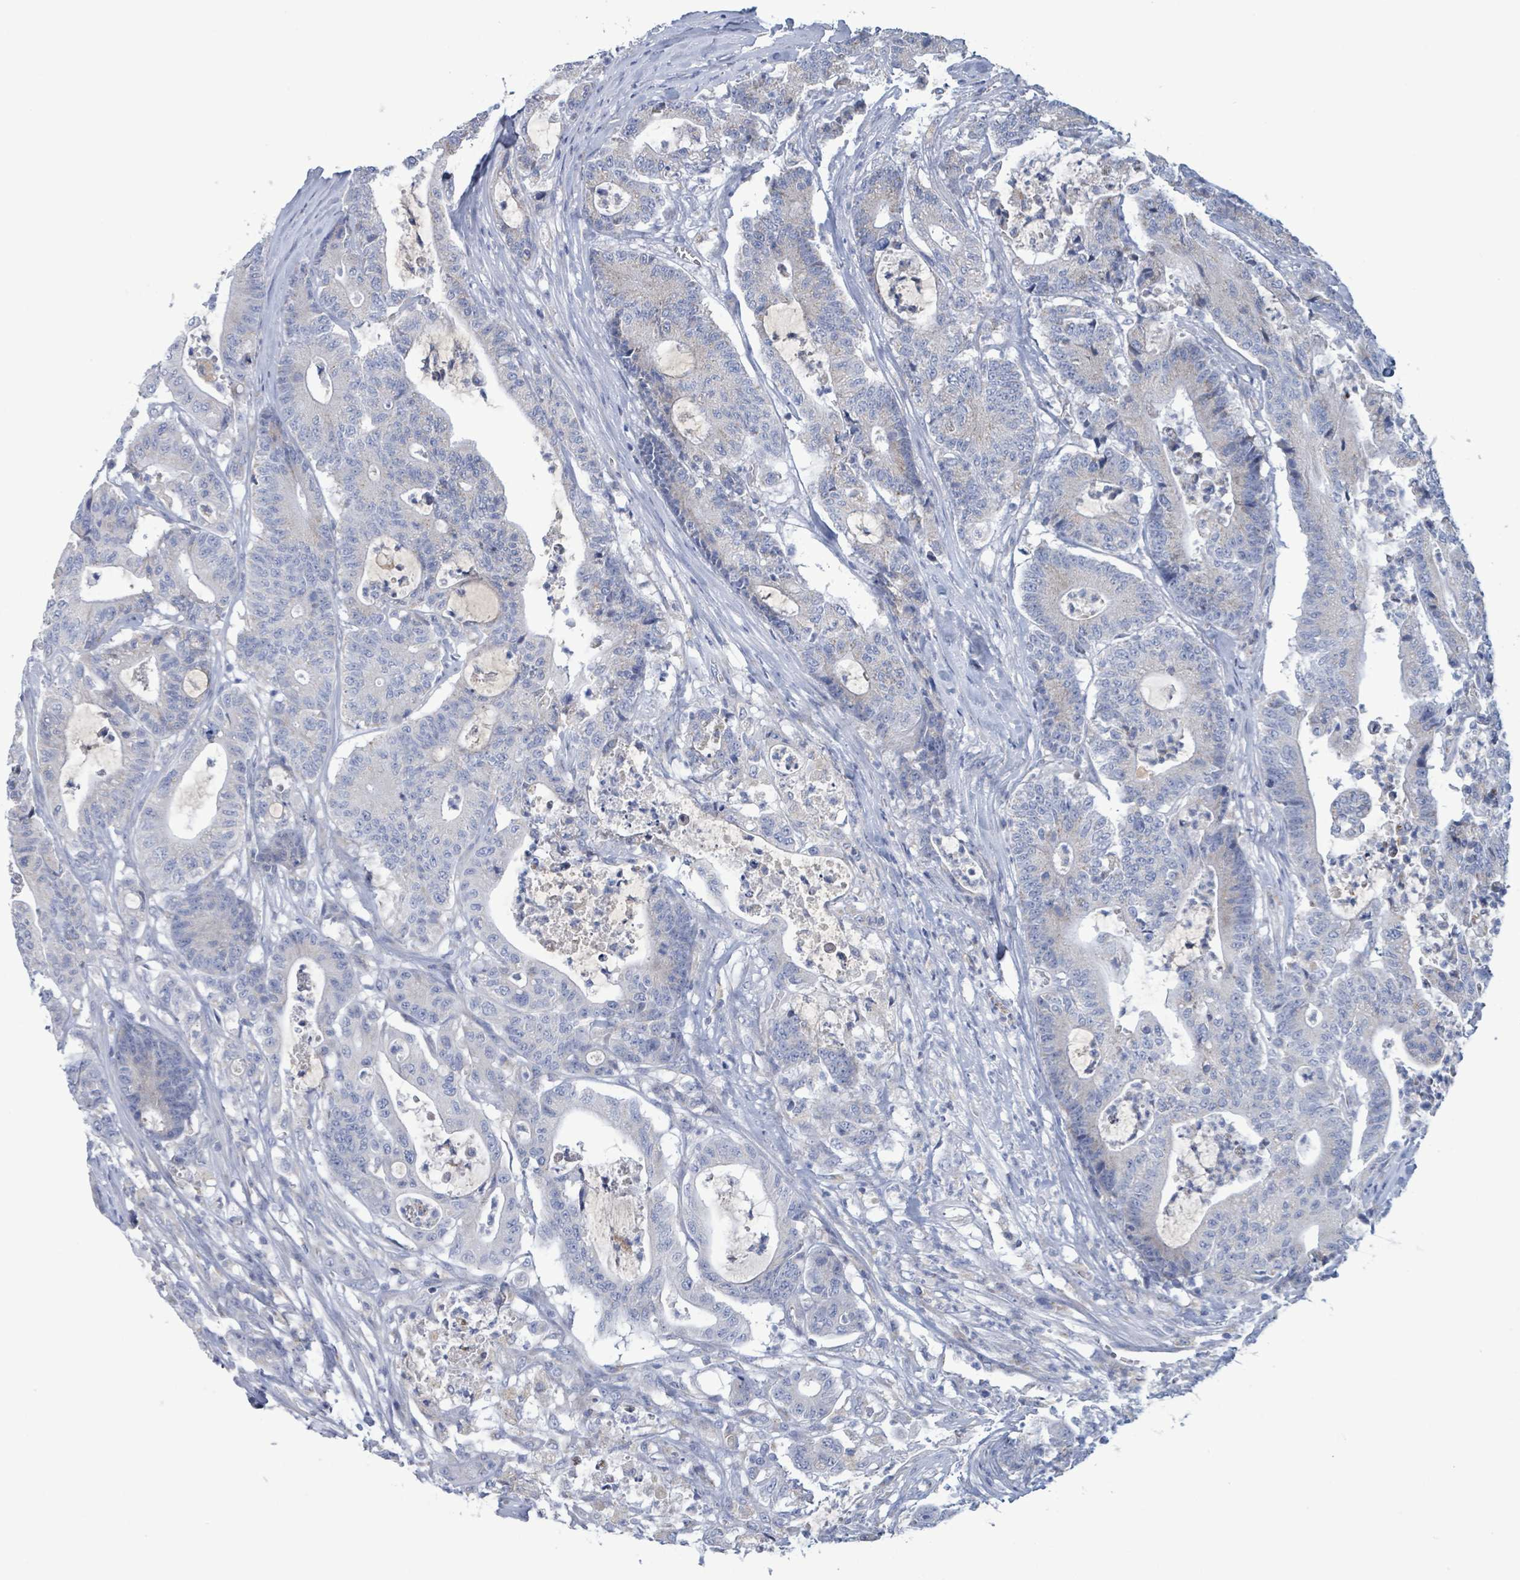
{"staining": {"intensity": "negative", "quantity": "none", "location": "none"}, "tissue": "colorectal cancer", "cell_type": "Tumor cells", "image_type": "cancer", "snomed": [{"axis": "morphology", "description": "Adenocarcinoma, NOS"}, {"axis": "topography", "description": "Colon"}], "caption": "Immunohistochemistry (IHC) image of neoplastic tissue: human adenocarcinoma (colorectal) stained with DAB (3,3'-diaminobenzidine) exhibits no significant protein expression in tumor cells. The staining is performed using DAB brown chromogen with nuclei counter-stained in using hematoxylin.", "gene": "AKR1C4", "patient": {"sex": "female", "age": 84}}